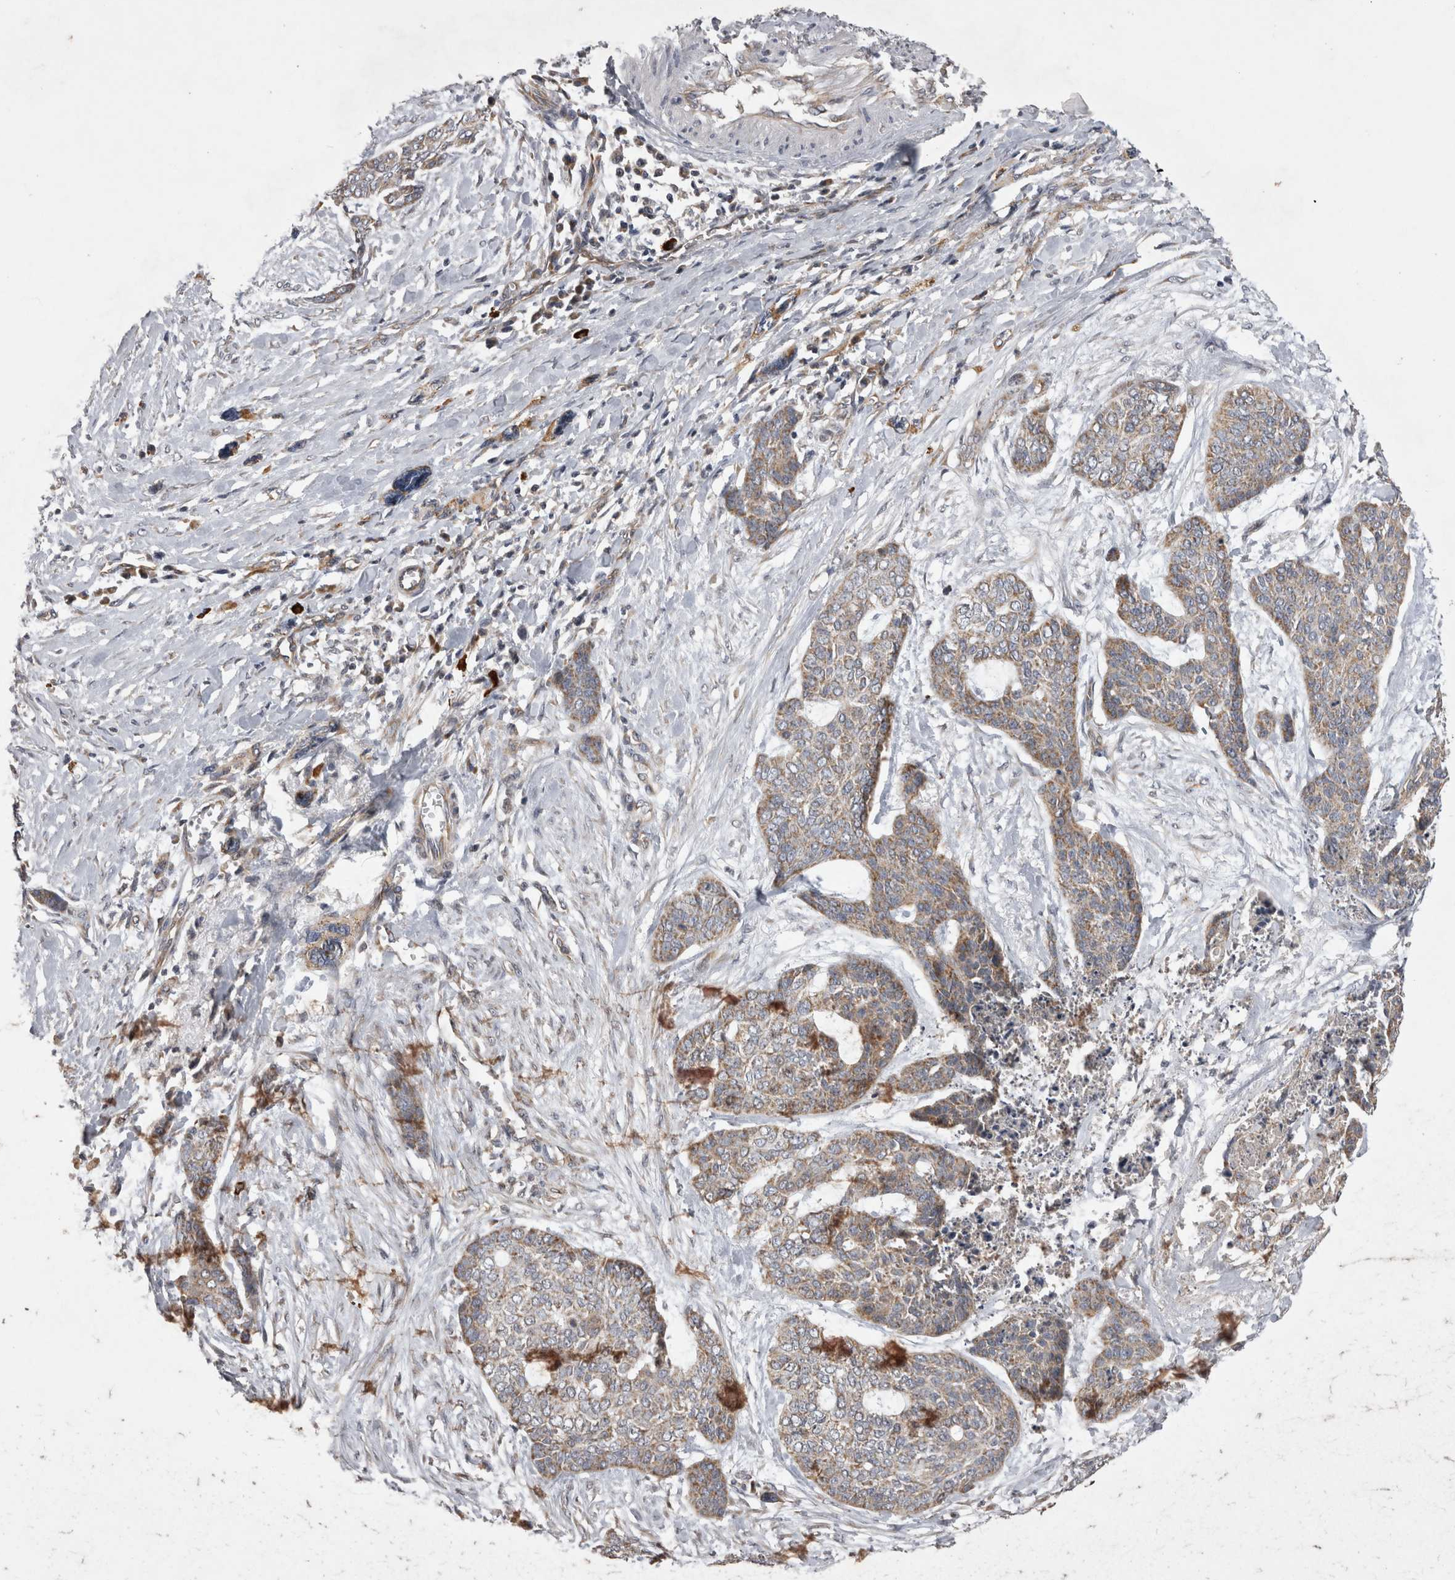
{"staining": {"intensity": "weak", "quantity": ">75%", "location": "cytoplasmic/membranous"}, "tissue": "skin cancer", "cell_type": "Tumor cells", "image_type": "cancer", "snomed": [{"axis": "morphology", "description": "Basal cell carcinoma"}, {"axis": "topography", "description": "Skin"}], "caption": "Basal cell carcinoma (skin) tissue displays weak cytoplasmic/membranous positivity in about >75% of tumor cells Immunohistochemistry stains the protein of interest in brown and the nuclei are stained blue.", "gene": "TSPOAP1", "patient": {"sex": "female", "age": 64}}